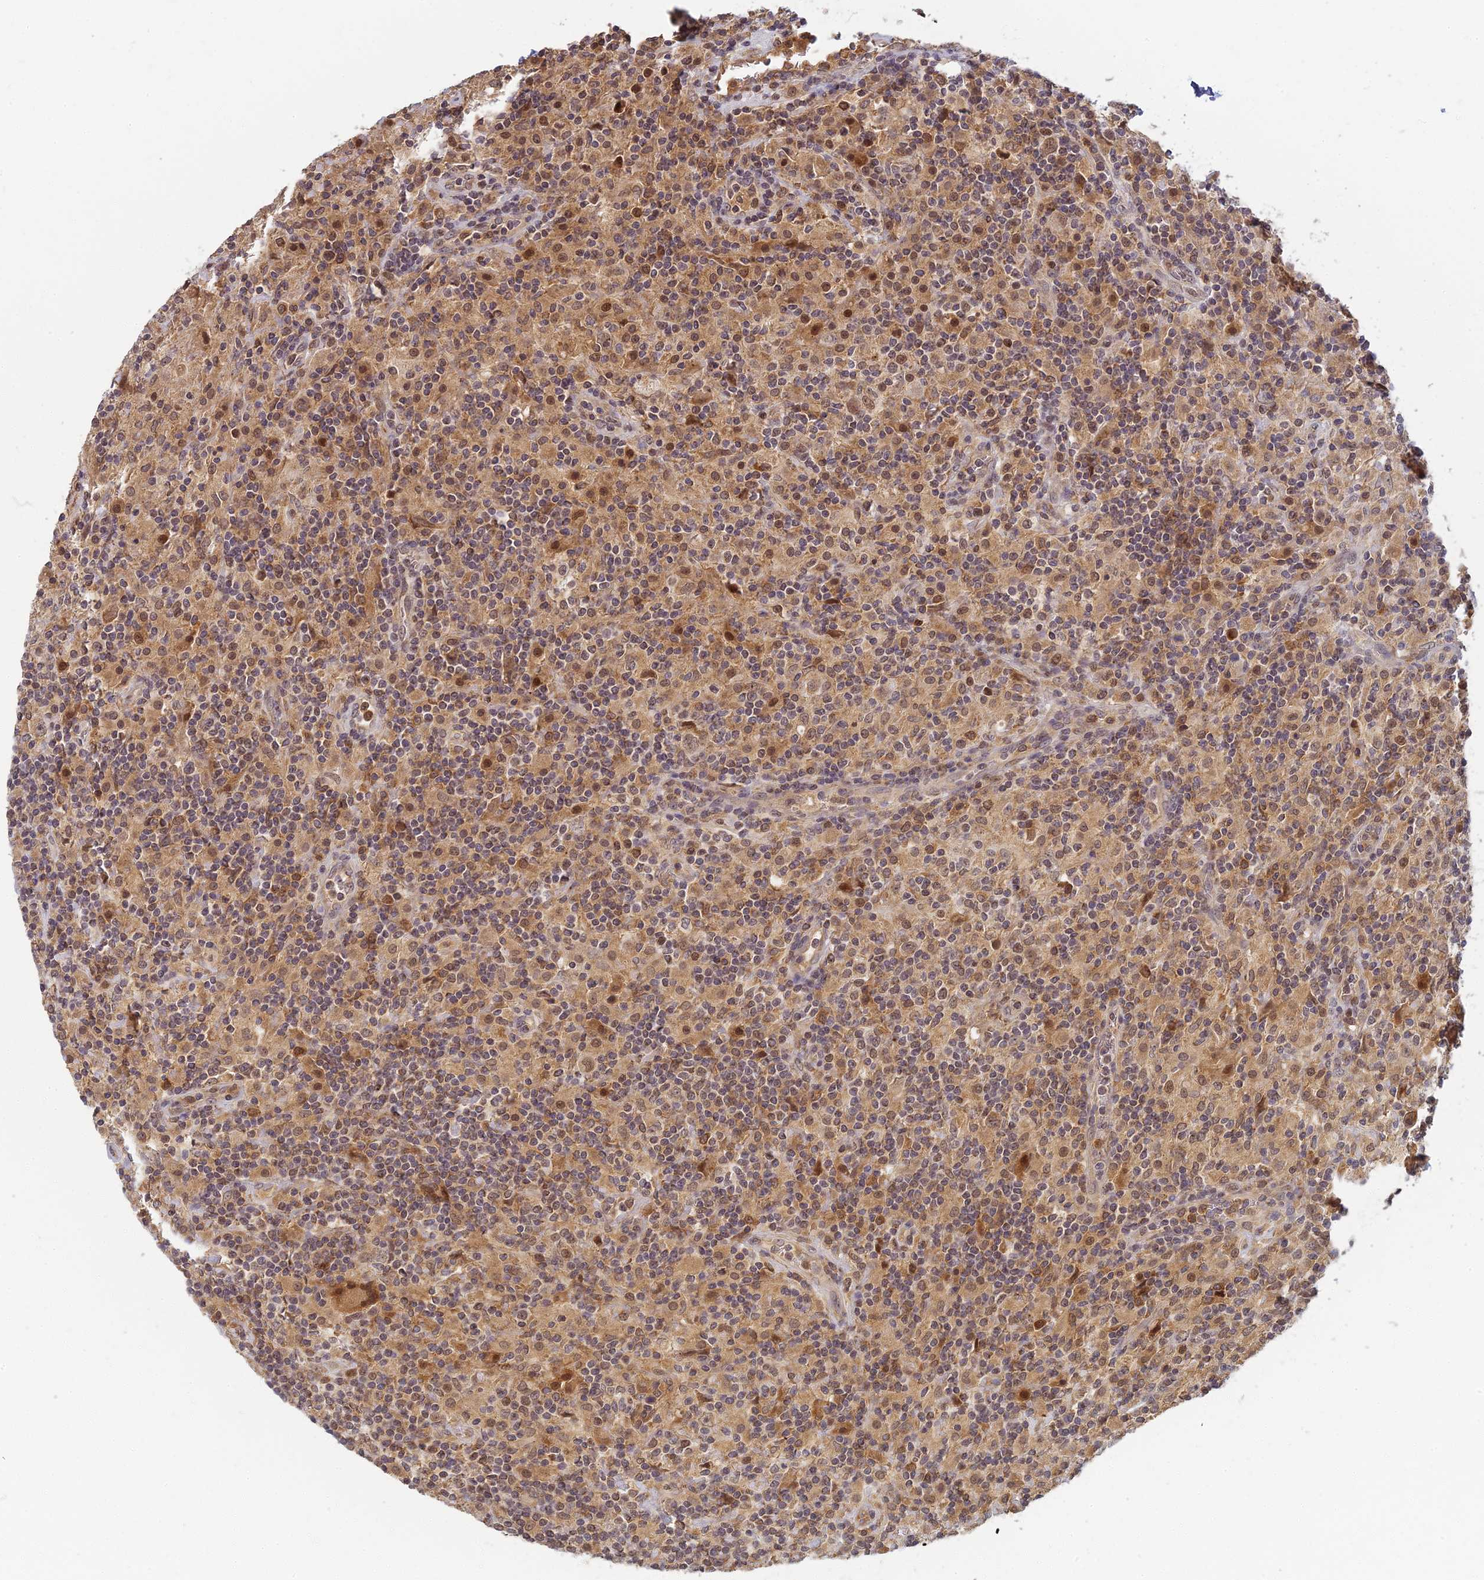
{"staining": {"intensity": "moderate", "quantity": ">75%", "location": "cytoplasmic/membranous"}, "tissue": "lymphoma", "cell_type": "Tumor cells", "image_type": "cancer", "snomed": [{"axis": "morphology", "description": "Hodgkin's disease, NOS"}, {"axis": "topography", "description": "Lymph node"}], "caption": "Hodgkin's disease stained with a protein marker demonstrates moderate staining in tumor cells.", "gene": "RGL3", "patient": {"sex": "male", "age": 70}}